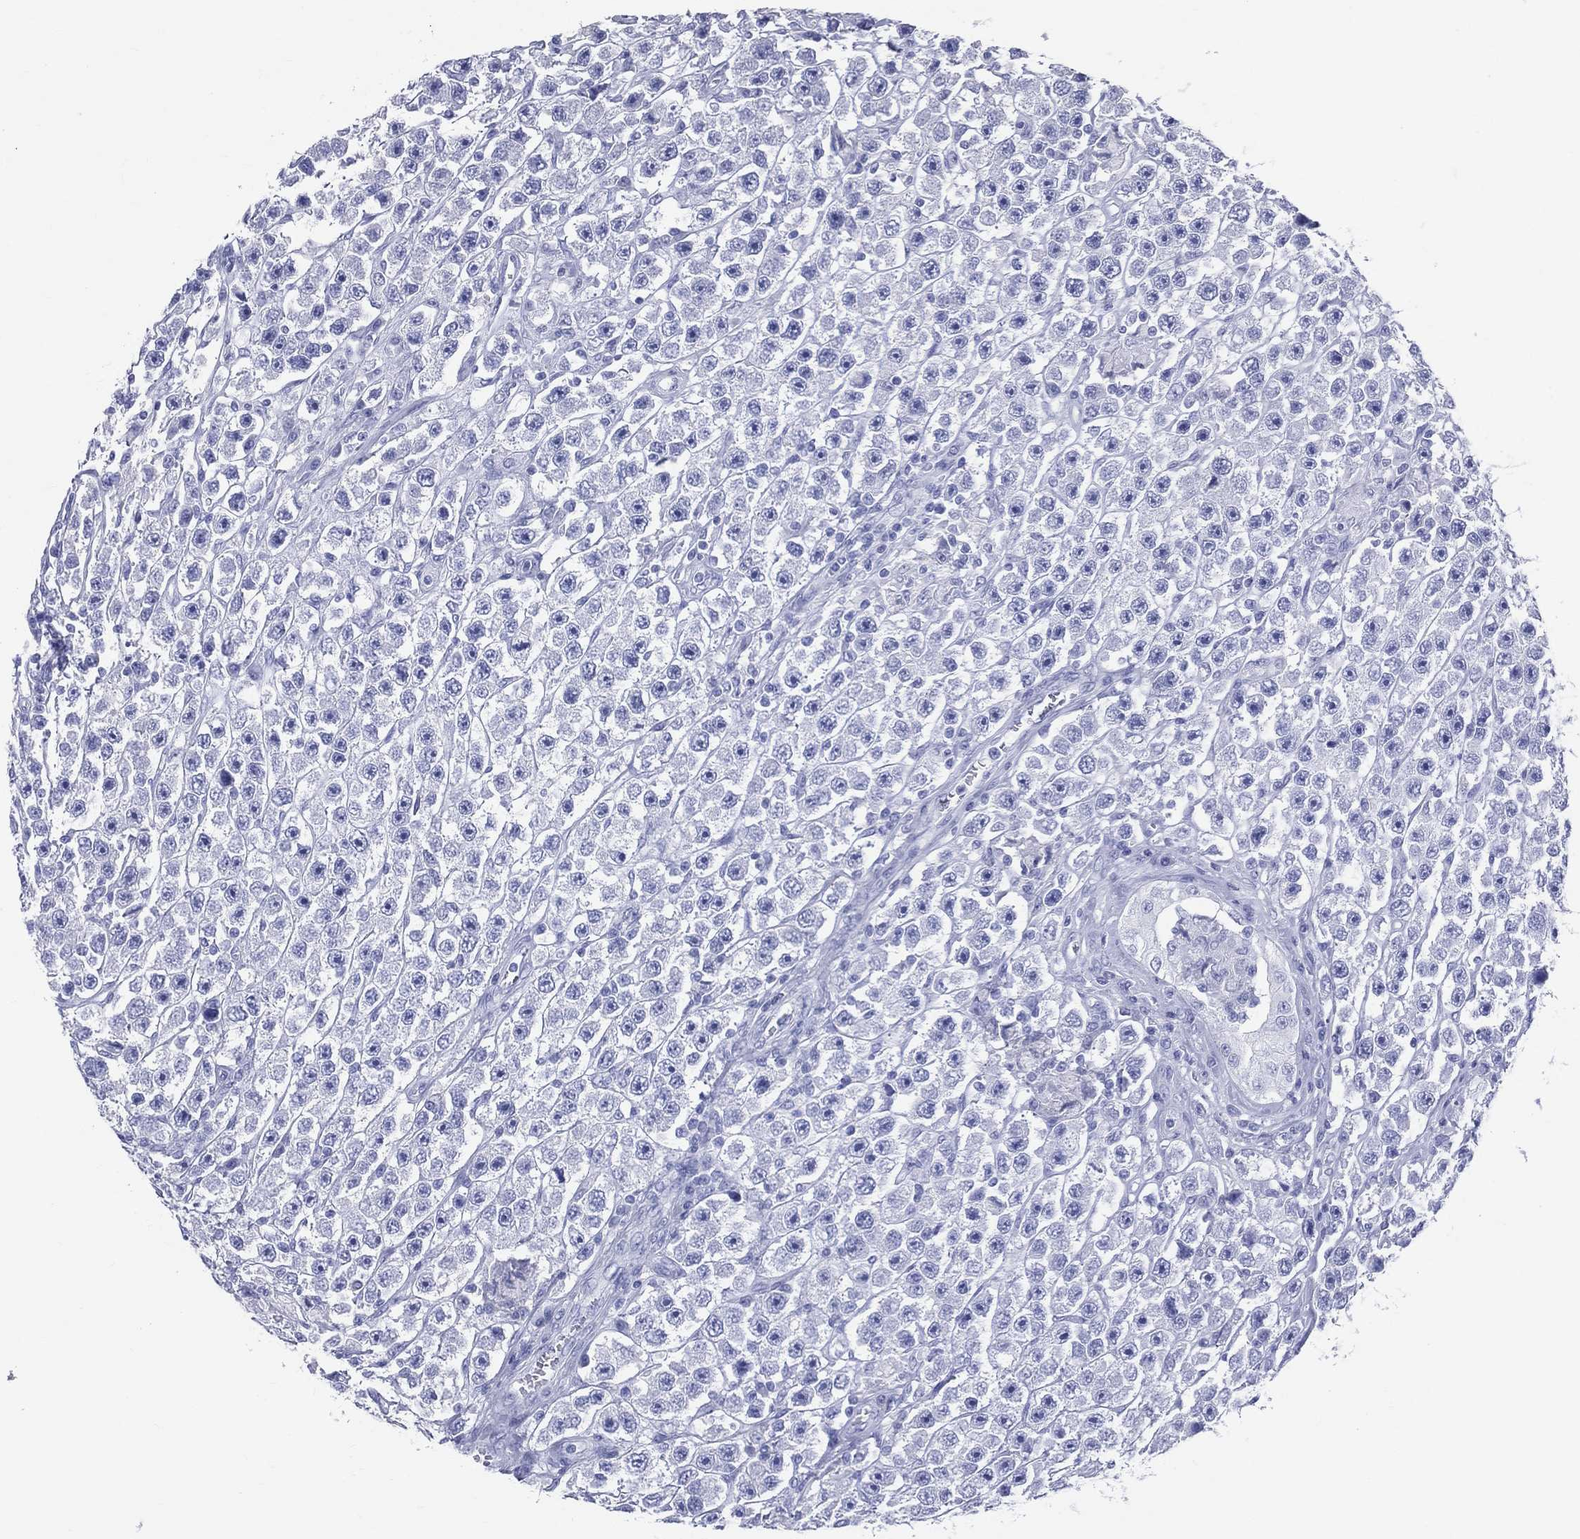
{"staining": {"intensity": "negative", "quantity": "none", "location": "none"}, "tissue": "testis cancer", "cell_type": "Tumor cells", "image_type": "cancer", "snomed": [{"axis": "morphology", "description": "Seminoma, NOS"}, {"axis": "topography", "description": "Testis"}], "caption": "An immunohistochemistry (IHC) micrograph of testis cancer is shown. There is no staining in tumor cells of testis cancer.", "gene": "DLG4", "patient": {"sex": "male", "age": 45}}